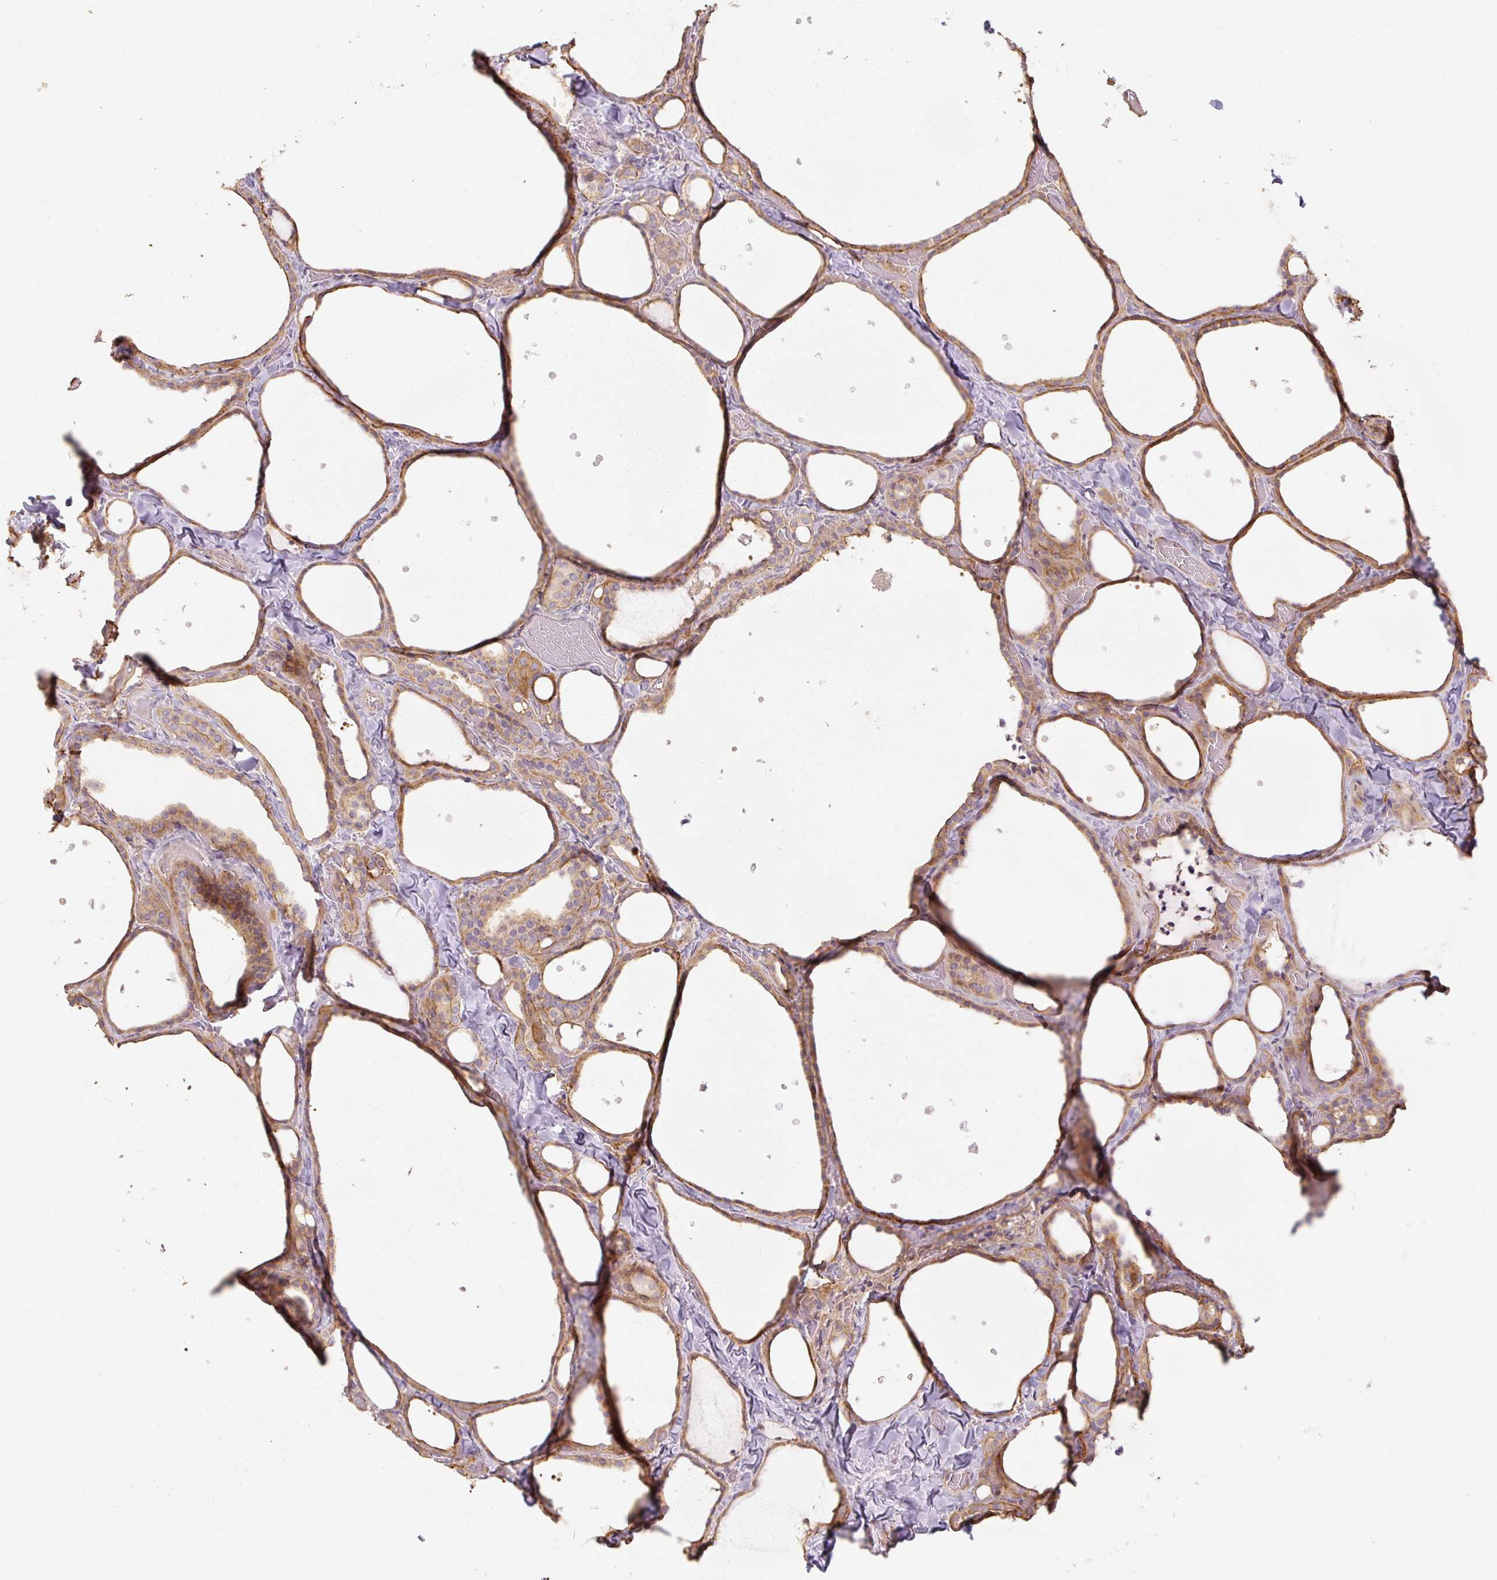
{"staining": {"intensity": "moderate", "quantity": ">75%", "location": "cytoplasmic/membranous"}, "tissue": "thyroid gland", "cell_type": "Glandular cells", "image_type": "normal", "snomed": [{"axis": "morphology", "description": "Normal tissue, NOS"}, {"axis": "topography", "description": "Thyroid gland"}], "caption": "Immunohistochemistry (IHC) micrograph of benign thyroid gland: human thyroid gland stained using immunohistochemistry demonstrates medium levels of moderate protein expression localized specifically in the cytoplasmic/membranous of glandular cells, appearing as a cytoplasmic/membranous brown color.", "gene": "RB1CC1", "patient": {"sex": "female", "age": 36}}